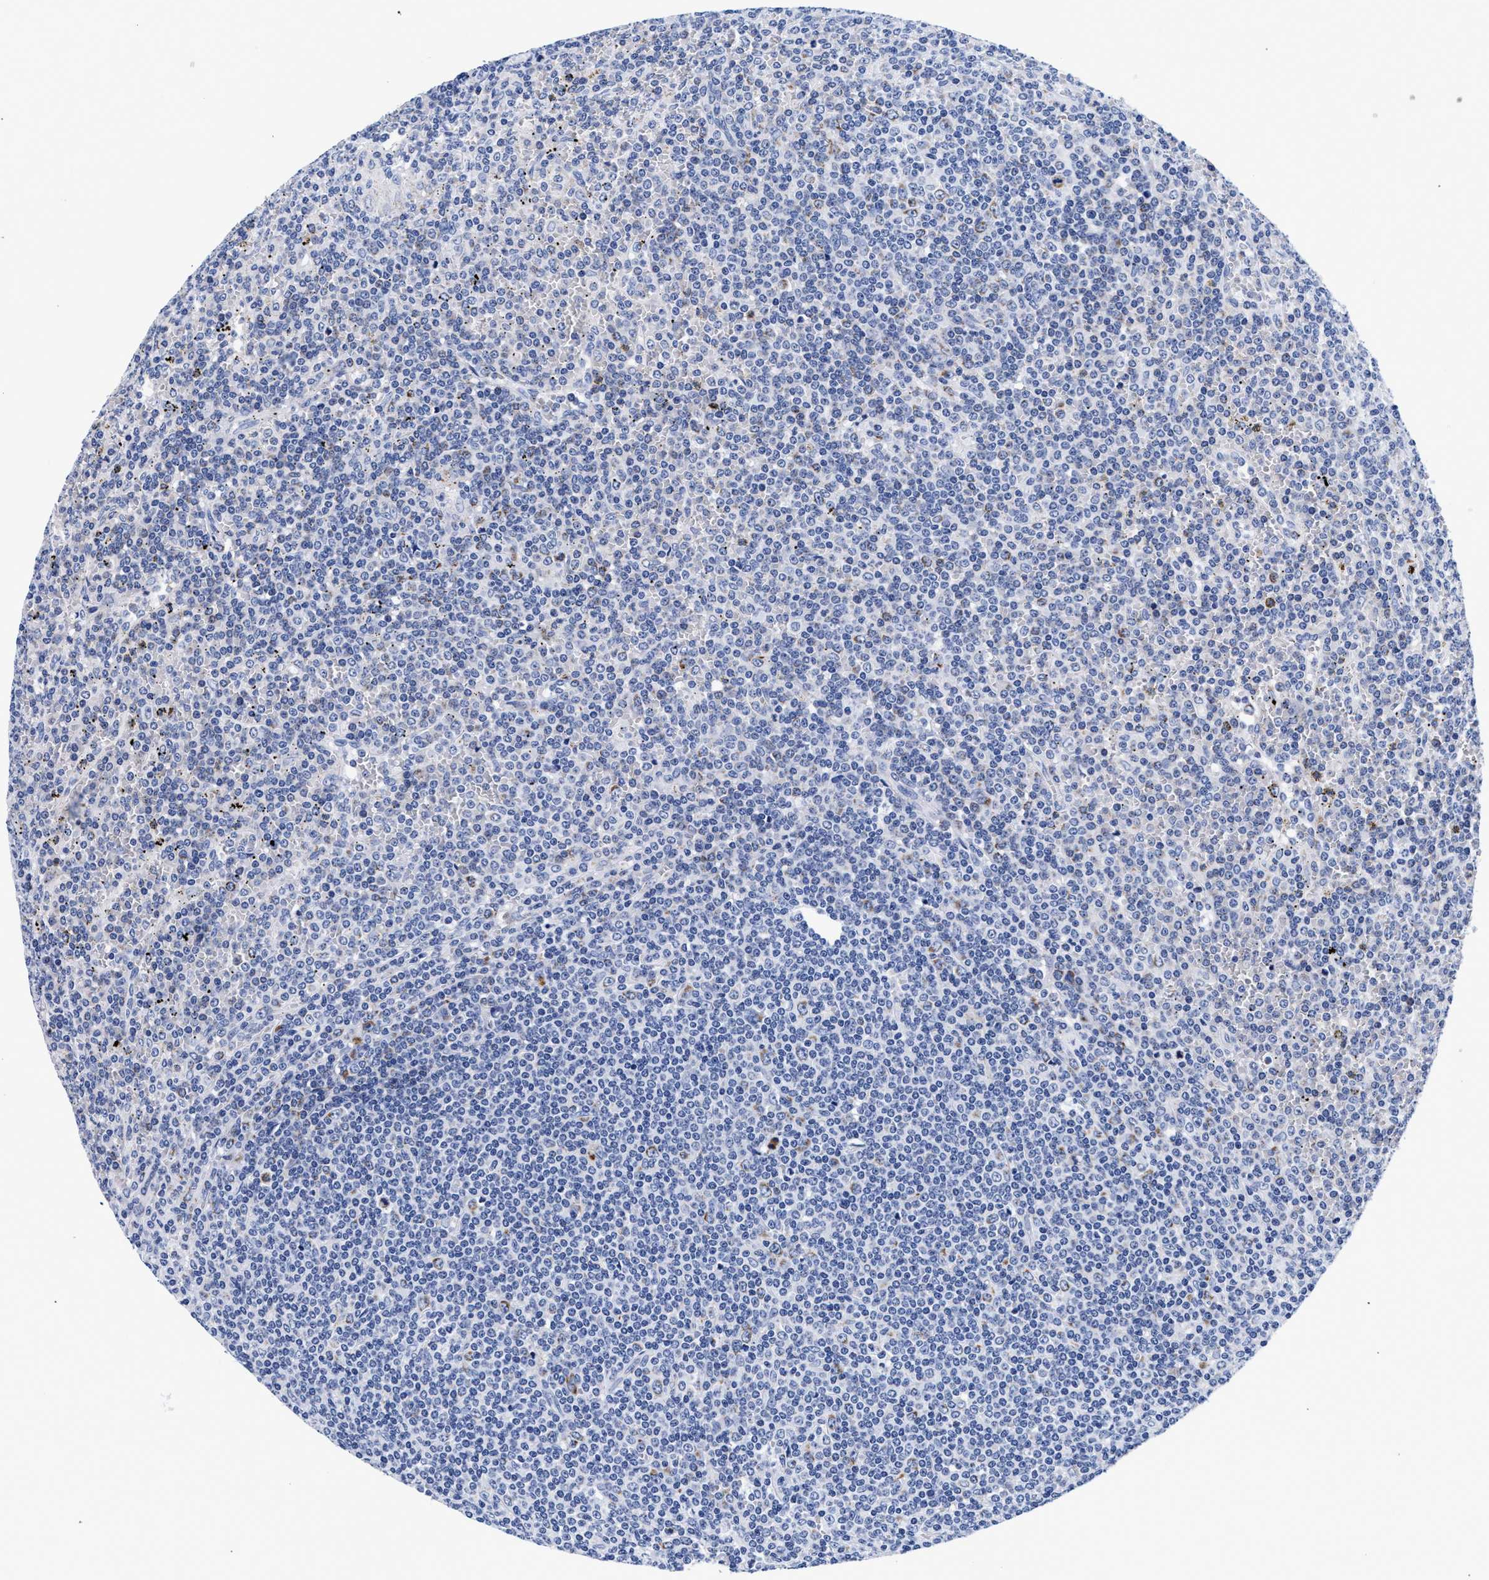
{"staining": {"intensity": "negative", "quantity": "none", "location": "none"}, "tissue": "lymphoma", "cell_type": "Tumor cells", "image_type": "cancer", "snomed": [{"axis": "morphology", "description": "Malignant lymphoma, non-Hodgkin's type, Low grade"}, {"axis": "topography", "description": "Spleen"}], "caption": "Immunohistochemistry (IHC) photomicrograph of neoplastic tissue: lymphoma stained with DAB displays no significant protein expression in tumor cells.", "gene": "RAB3B", "patient": {"sex": "female", "age": 19}}